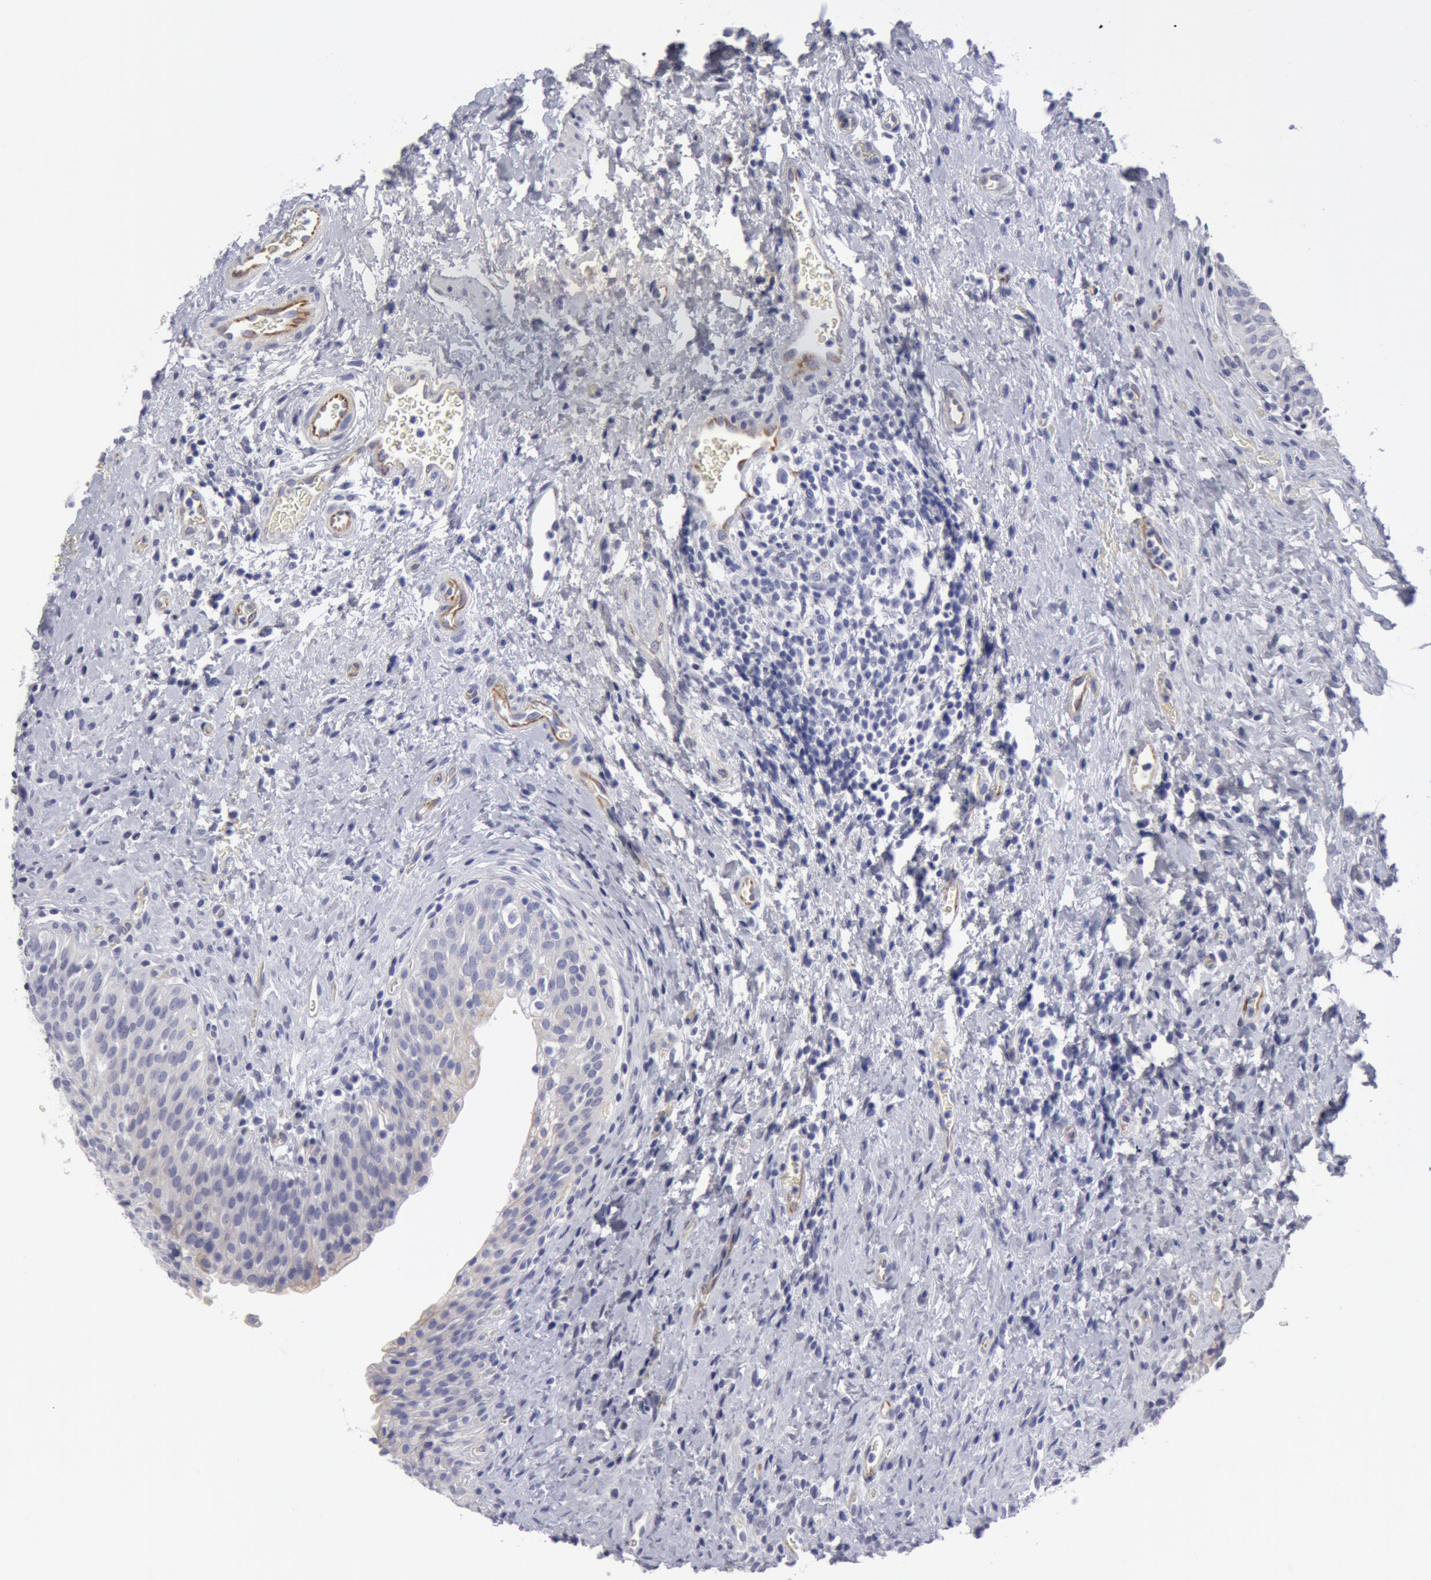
{"staining": {"intensity": "negative", "quantity": "none", "location": "none"}, "tissue": "urinary bladder", "cell_type": "Urothelial cells", "image_type": "normal", "snomed": [{"axis": "morphology", "description": "Normal tissue, NOS"}, {"axis": "topography", "description": "Urinary bladder"}], "caption": "Human urinary bladder stained for a protein using immunohistochemistry (IHC) displays no staining in urothelial cells.", "gene": "SMC1B", "patient": {"sex": "male", "age": 51}}